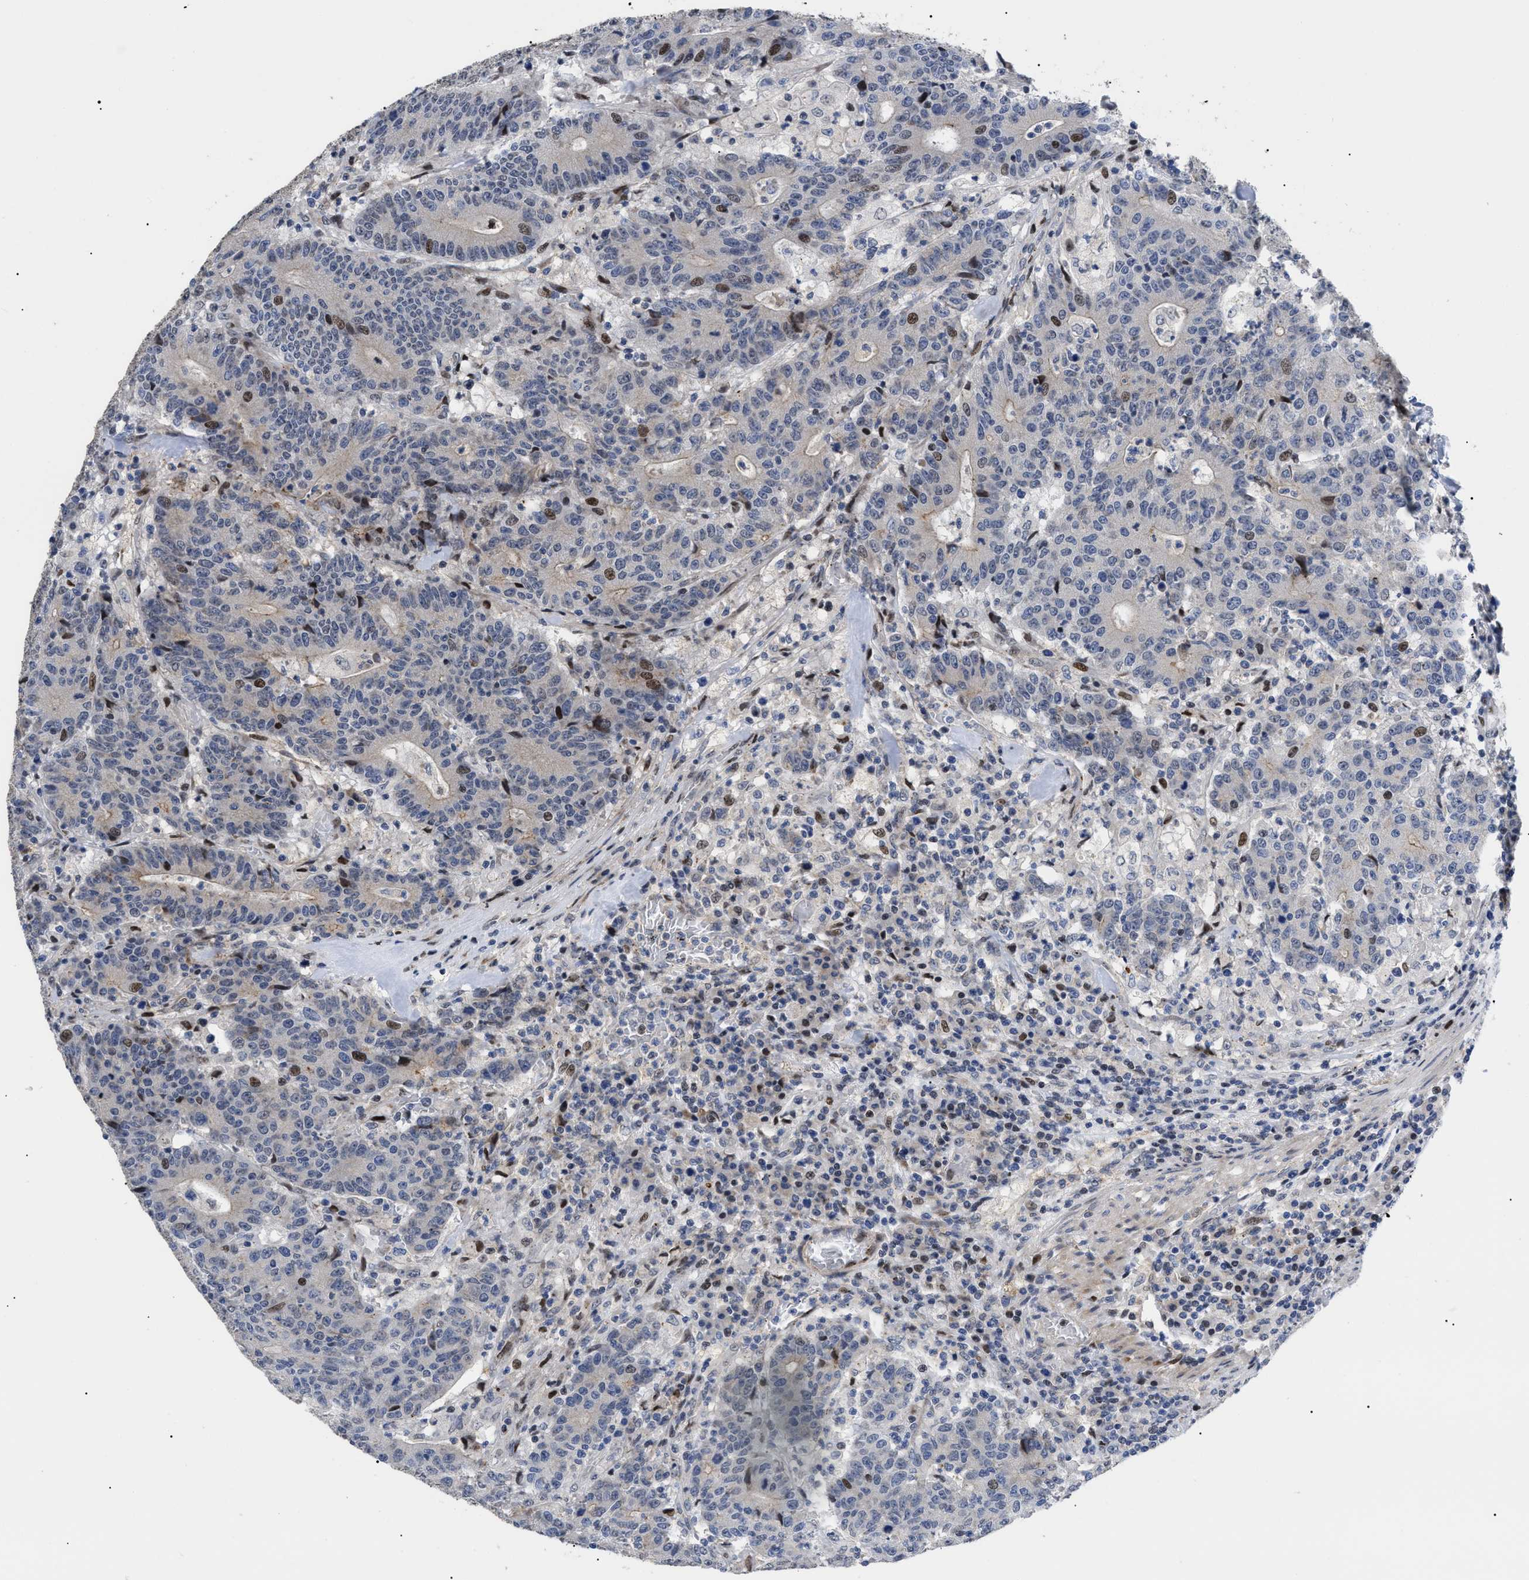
{"staining": {"intensity": "weak", "quantity": "<25%", "location": "nuclear"}, "tissue": "colorectal cancer", "cell_type": "Tumor cells", "image_type": "cancer", "snomed": [{"axis": "morphology", "description": "Normal tissue, NOS"}, {"axis": "morphology", "description": "Adenocarcinoma, NOS"}, {"axis": "topography", "description": "Colon"}], "caption": "This histopathology image is of colorectal cancer stained with immunohistochemistry to label a protein in brown with the nuclei are counter-stained blue. There is no expression in tumor cells.", "gene": "SFXN5", "patient": {"sex": "female", "age": 75}}